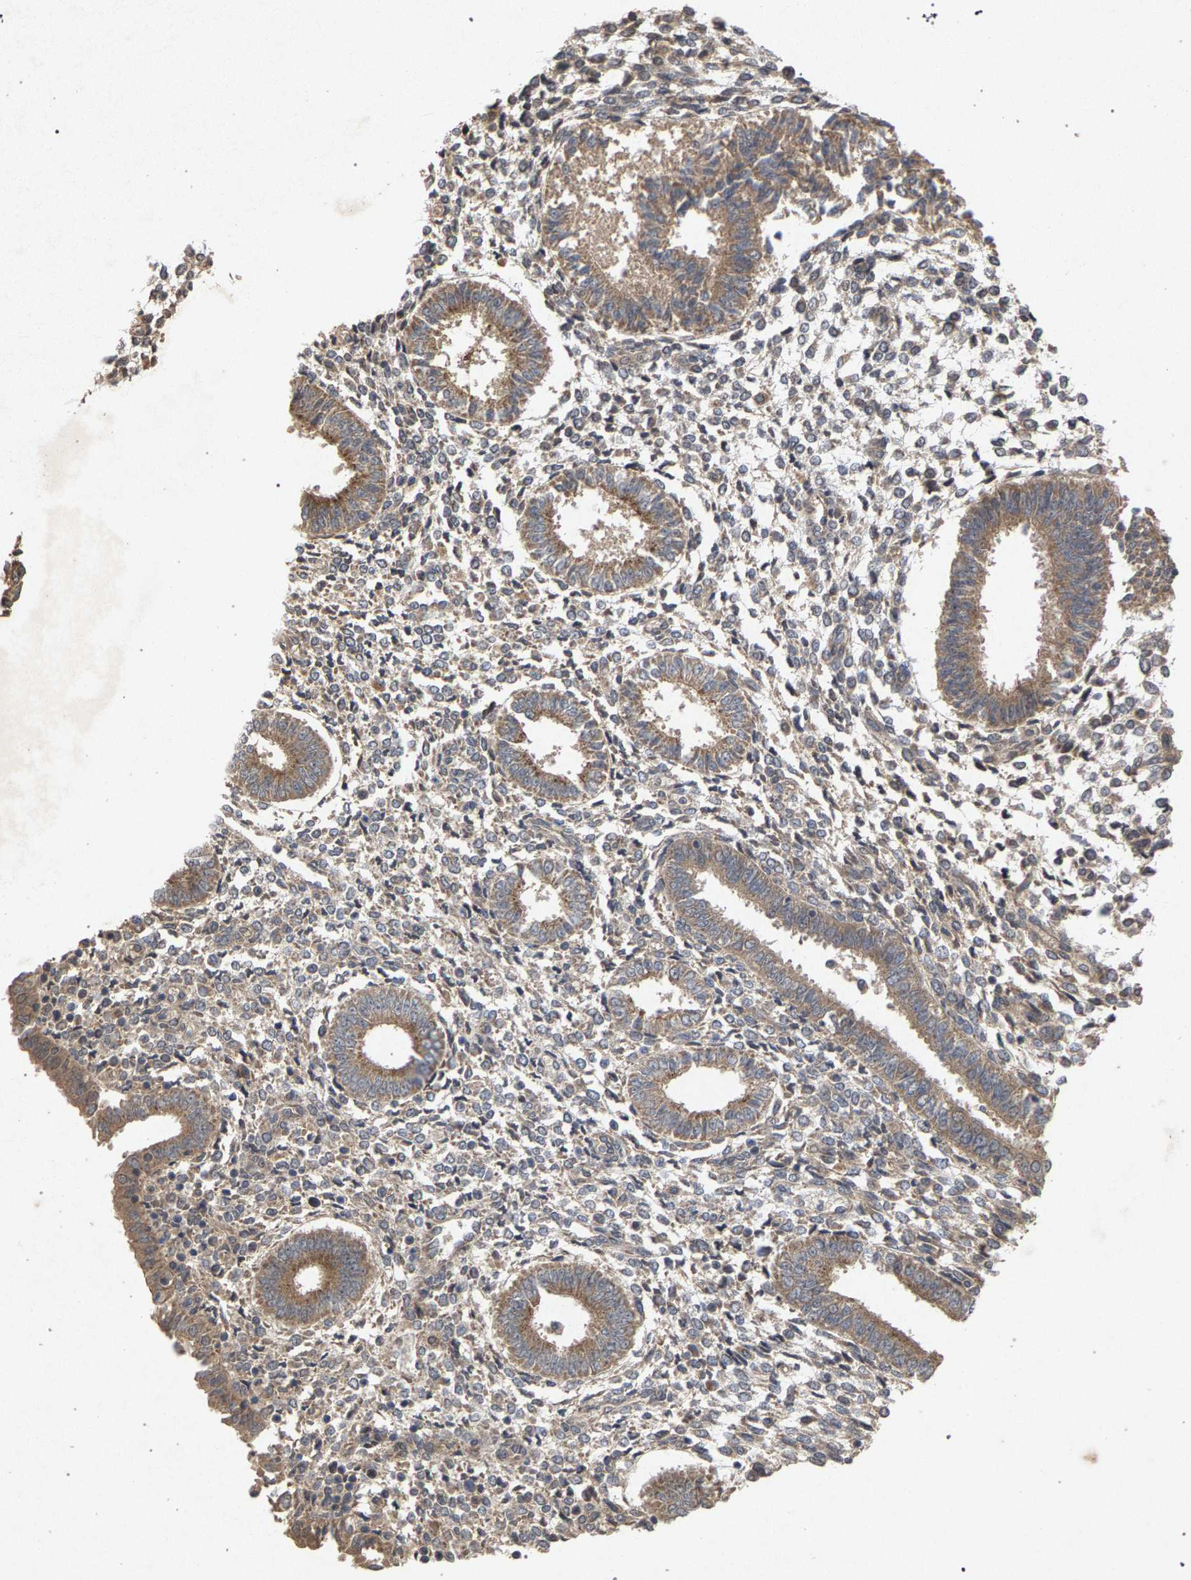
{"staining": {"intensity": "weak", "quantity": "25%-75%", "location": "cytoplasmic/membranous"}, "tissue": "endometrium", "cell_type": "Cells in endometrial stroma", "image_type": "normal", "snomed": [{"axis": "morphology", "description": "Normal tissue, NOS"}, {"axis": "topography", "description": "Endometrium"}], "caption": "Weak cytoplasmic/membranous staining is identified in about 25%-75% of cells in endometrial stroma in unremarkable endometrium.", "gene": "SLC4A4", "patient": {"sex": "female", "age": 35}}